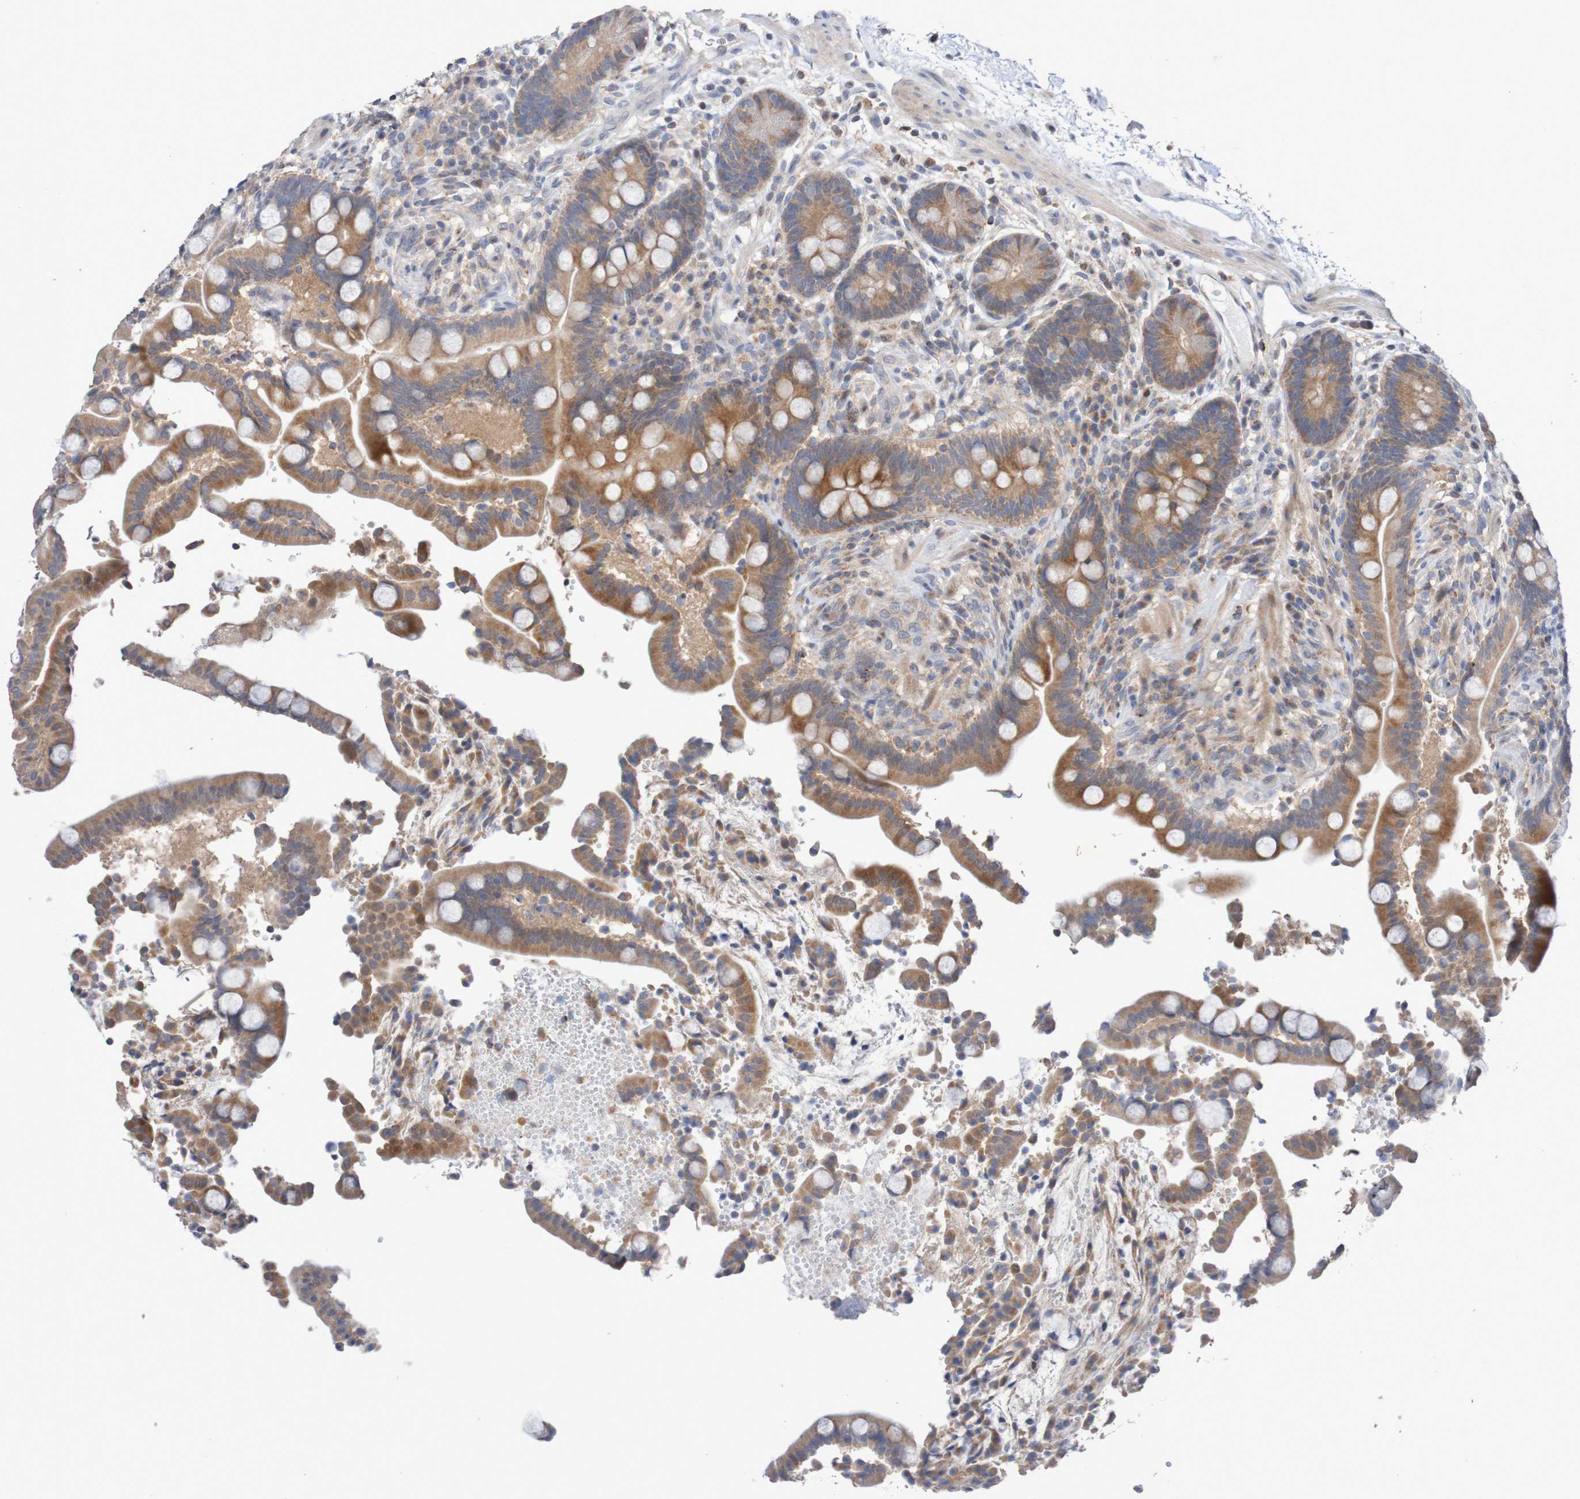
{"staining": {"intensity": "negative", "quantity": "none", "location": "none"}, "tissue": "colon", "cell_type": "Endothelial cells", "image_type": "normal", "snomed": [{"axis": "morphology", "description": "Normal tissue, NOS"}, {"axis": "topography", "description": "Colon"}], "caption": "Image shows no significant protein expression in endothelial cells of benign colon. Brightfield microscopy of immunohistochemistry (IHC) stained with DAB (3,3'-diaminobenzidine) (brown) and hematoxylin (blue), captured at high magnification.", "gene": "C3orf18", "patient": {"sex": "male", "age": 73}}